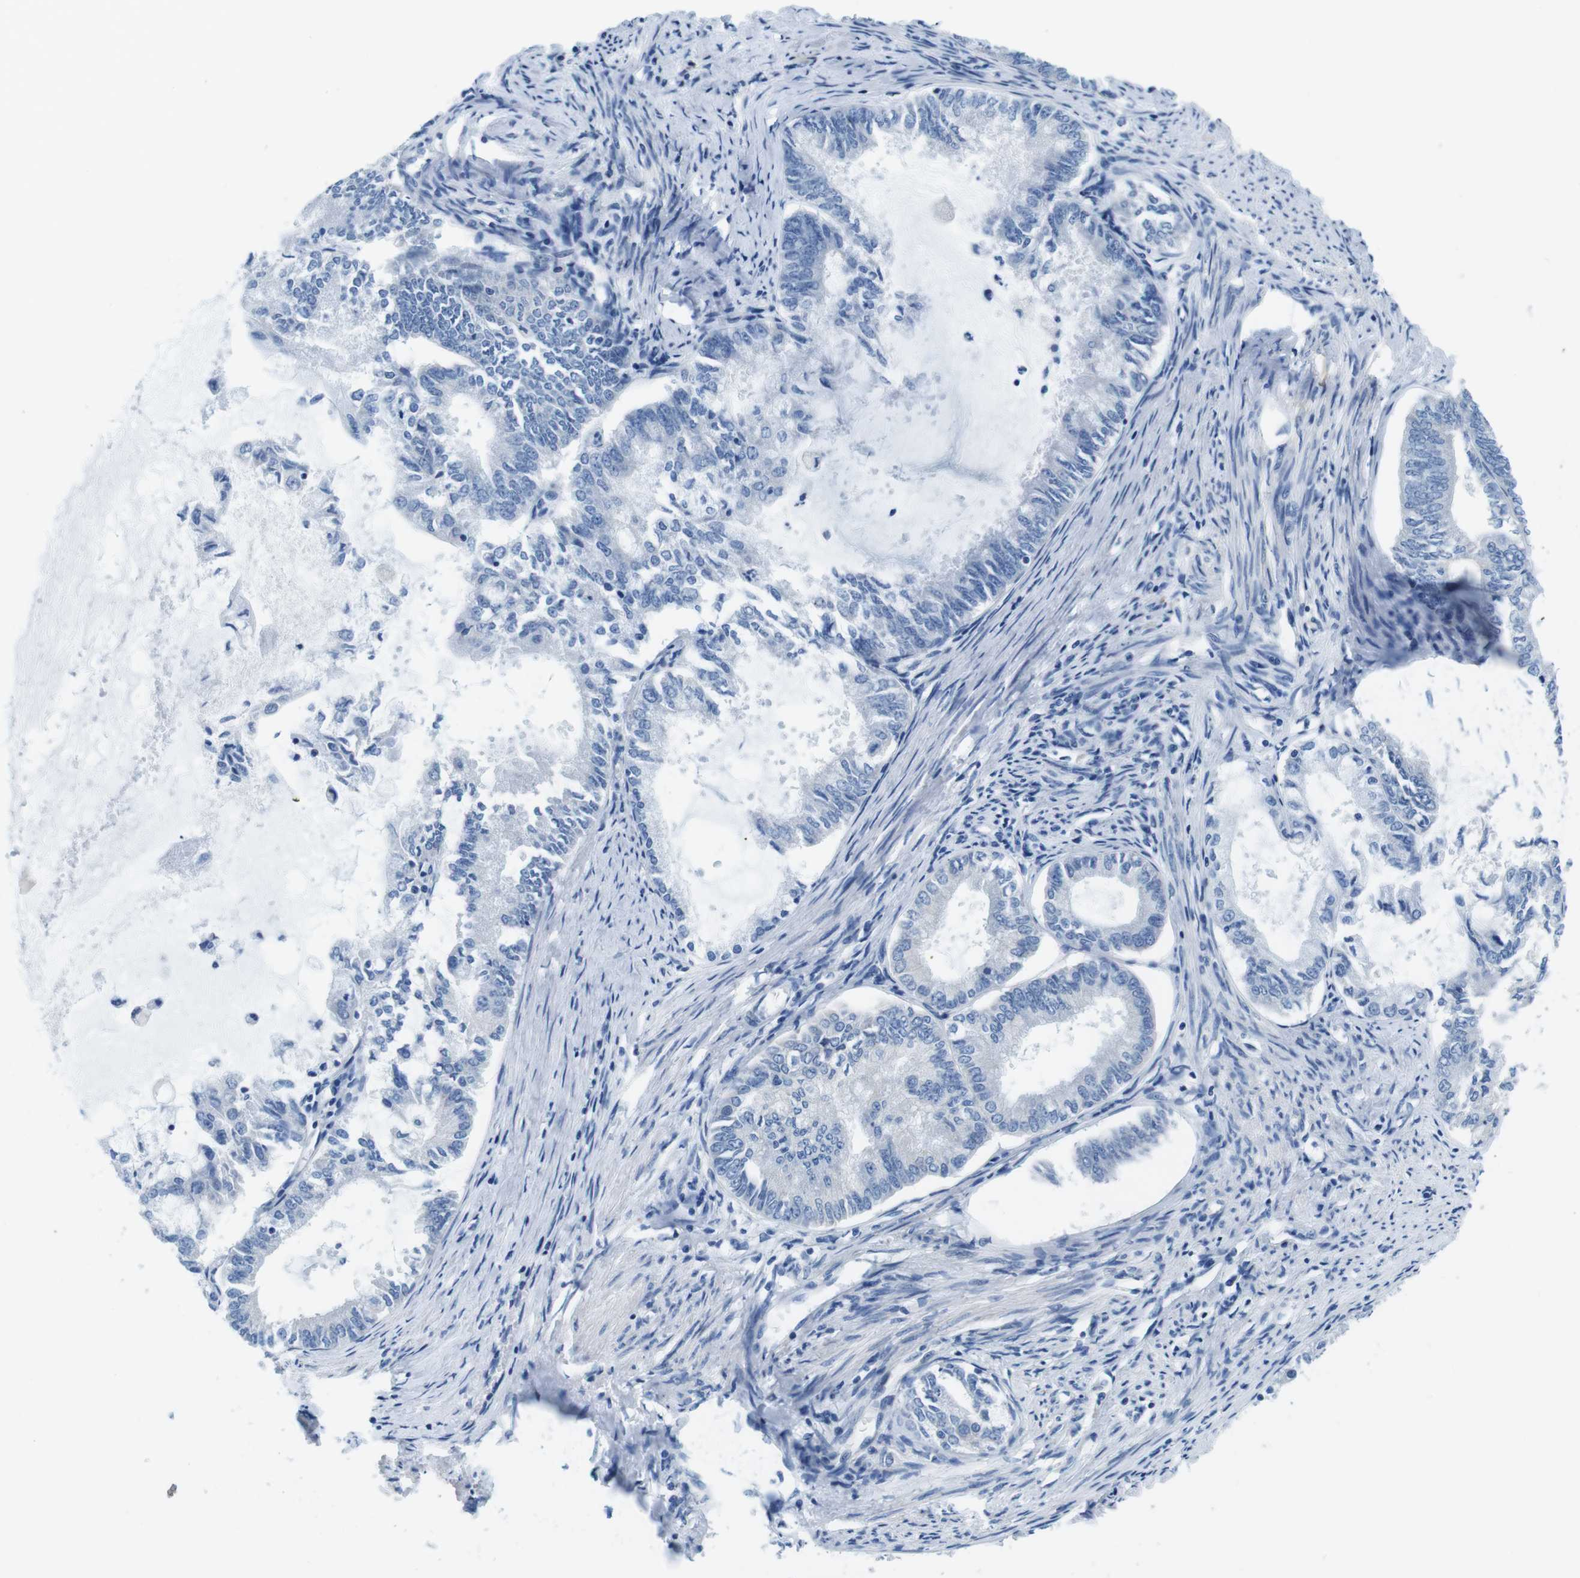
{"staining": {"intensity": "negative", "quantity": "none", "location": "none"}, "tissue": "endometrial cancer", "cell_type": "Tumor cells", "image_type": "cancer", "snomed": [{"axis": "morphology", "description": "Adenocarcinoma, NOS"}, {"axis": "topography", "description": "Endometrium"}], "caption": "An immunohistochemistry (IHC) photomicrograph of adenocarcinoma (endometrial) is shown. There is no staining in tumor cells of adenocarcinoma (endometrial).", "gene": "DENND4C", "patient": {"sex": "female", "age": 86}}